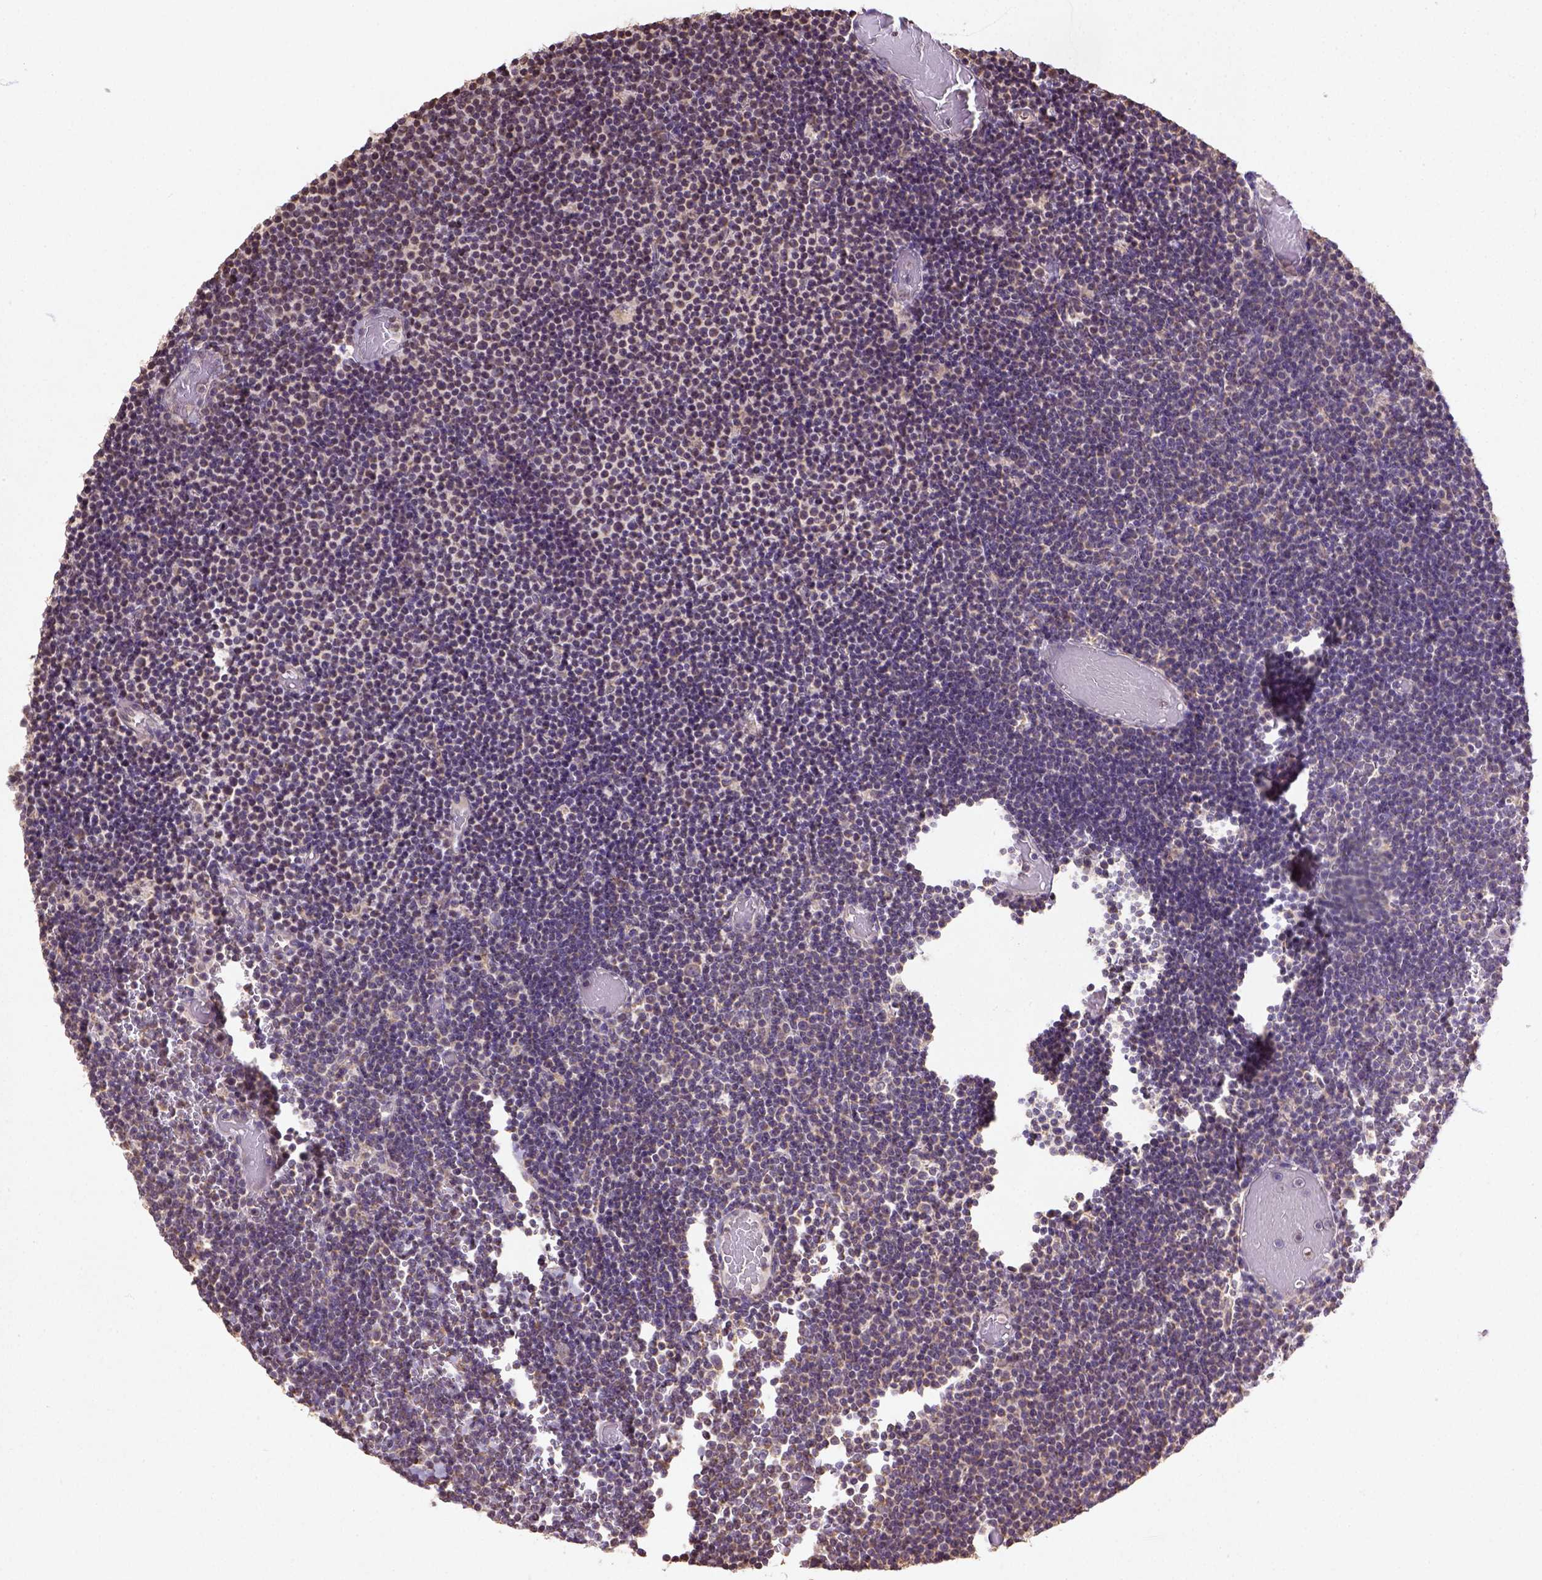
{"staining": {"intensity": "weak", "quantity": ">75%", "location": "cytoplasmic/membranous"}, "tissue": "lymphoma", "cell_type": "Tumor cells", "image_type": "cancer", "snomed": [{"axis": "morphology", "description": "Malignant lymphoma, non-Hodgkin's type, Low grade"}, {"axis": "topography", "description": "Brain"}], "caption": "This is an image of IHC staining of malignant lymphoma, non-Hodgkin's type (low-grade), which shows weak staining in the cytoplasmic/membranous of tumor cells.", "gene": "NUDT10", "patient": {"sex": "female", "age": 66}}